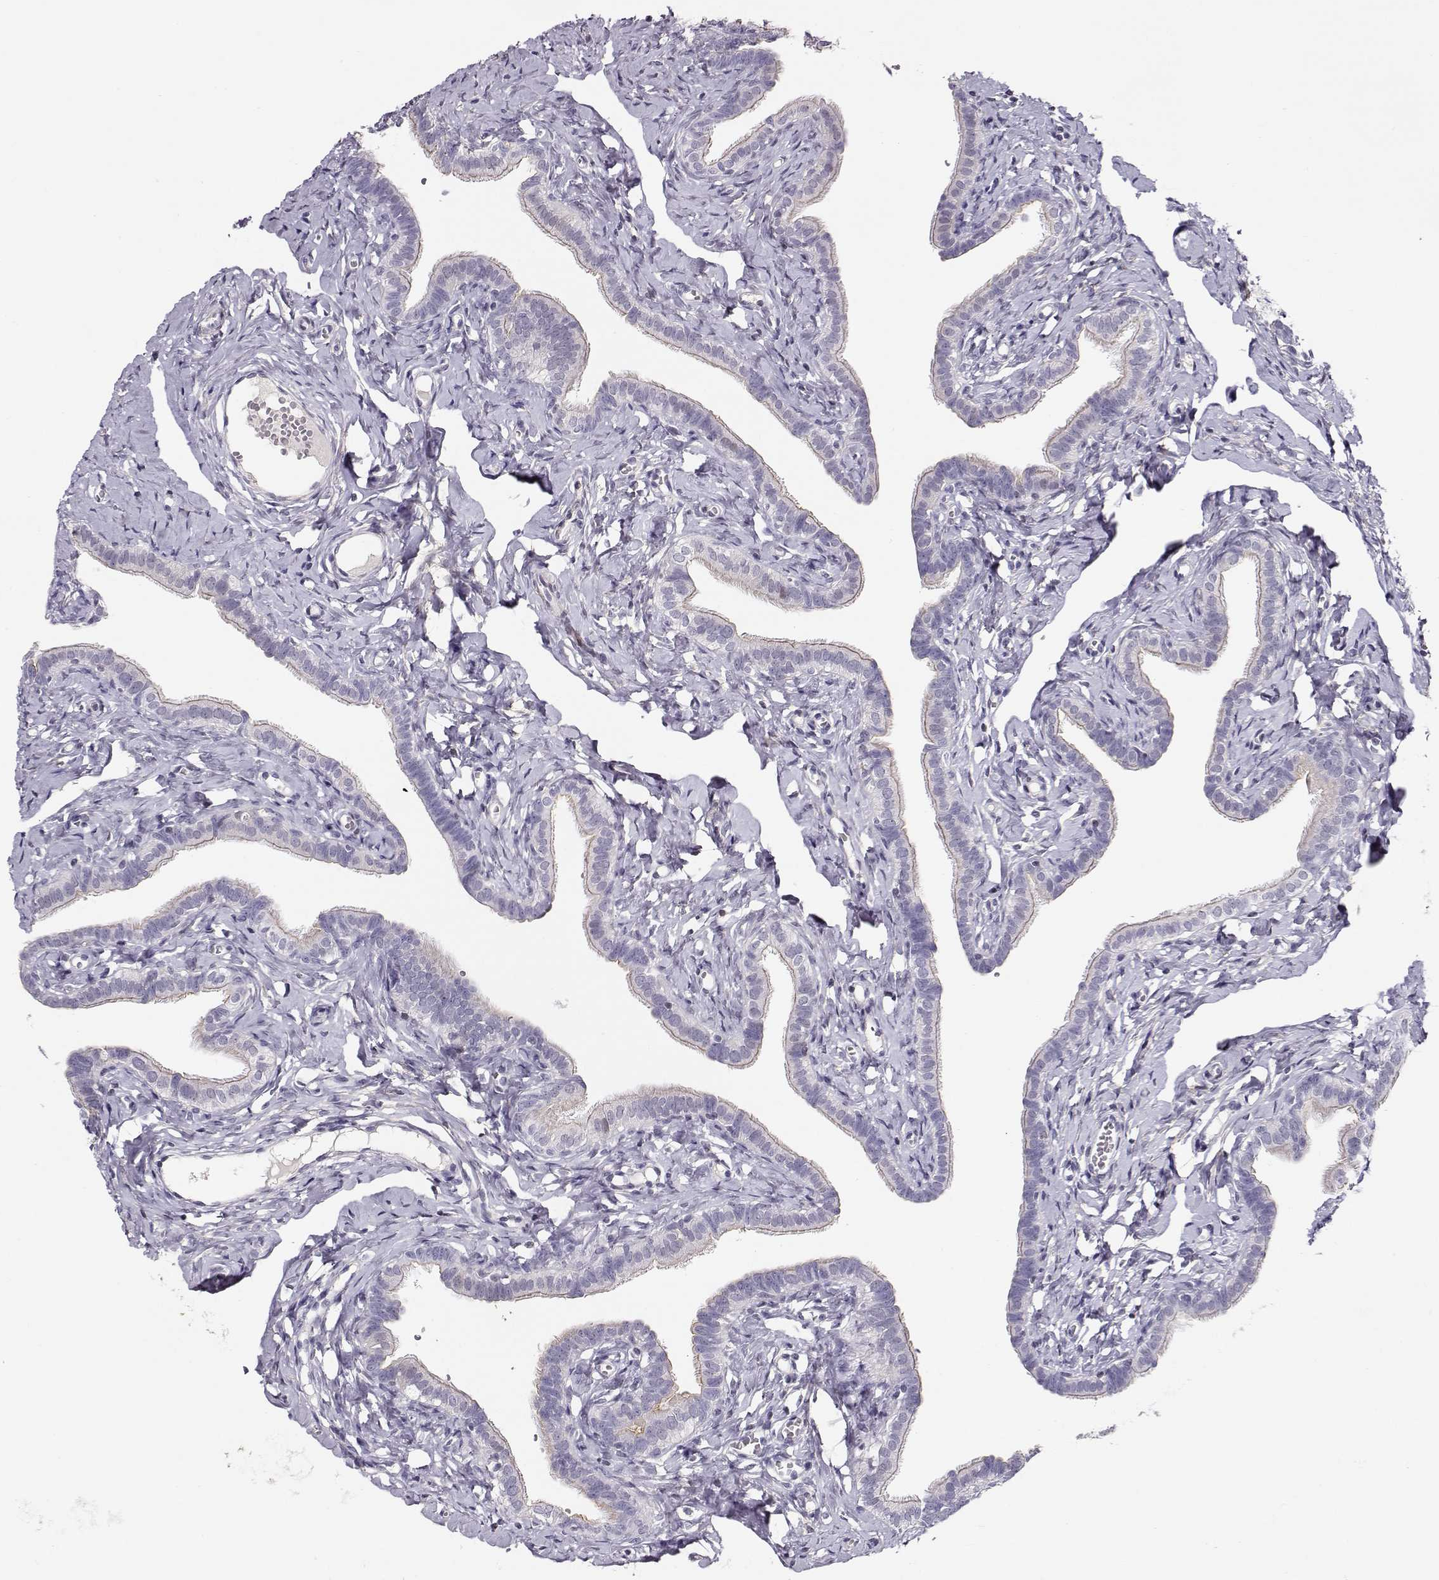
{"staining": {"intensity": "weak", "quantity": ">75%", "location": "cytoplasmic/membranous"}, "tissue": "fallopian tube", "cell_type": "Glandular cells", "image_type": "normal", "snomed": [{"axis": "morphology", "description": "Normal tissue, NOS"}, {"axis": "topography", "description": "Fallopian tube"}], "caption": "Human fallopian tube stained for a protein (brown) displays weak cytoplasmic/membranous positive expression in about >75% of glandular cells.", "gene": "CRX", "patient": {"sex": "female", "age": 41}}